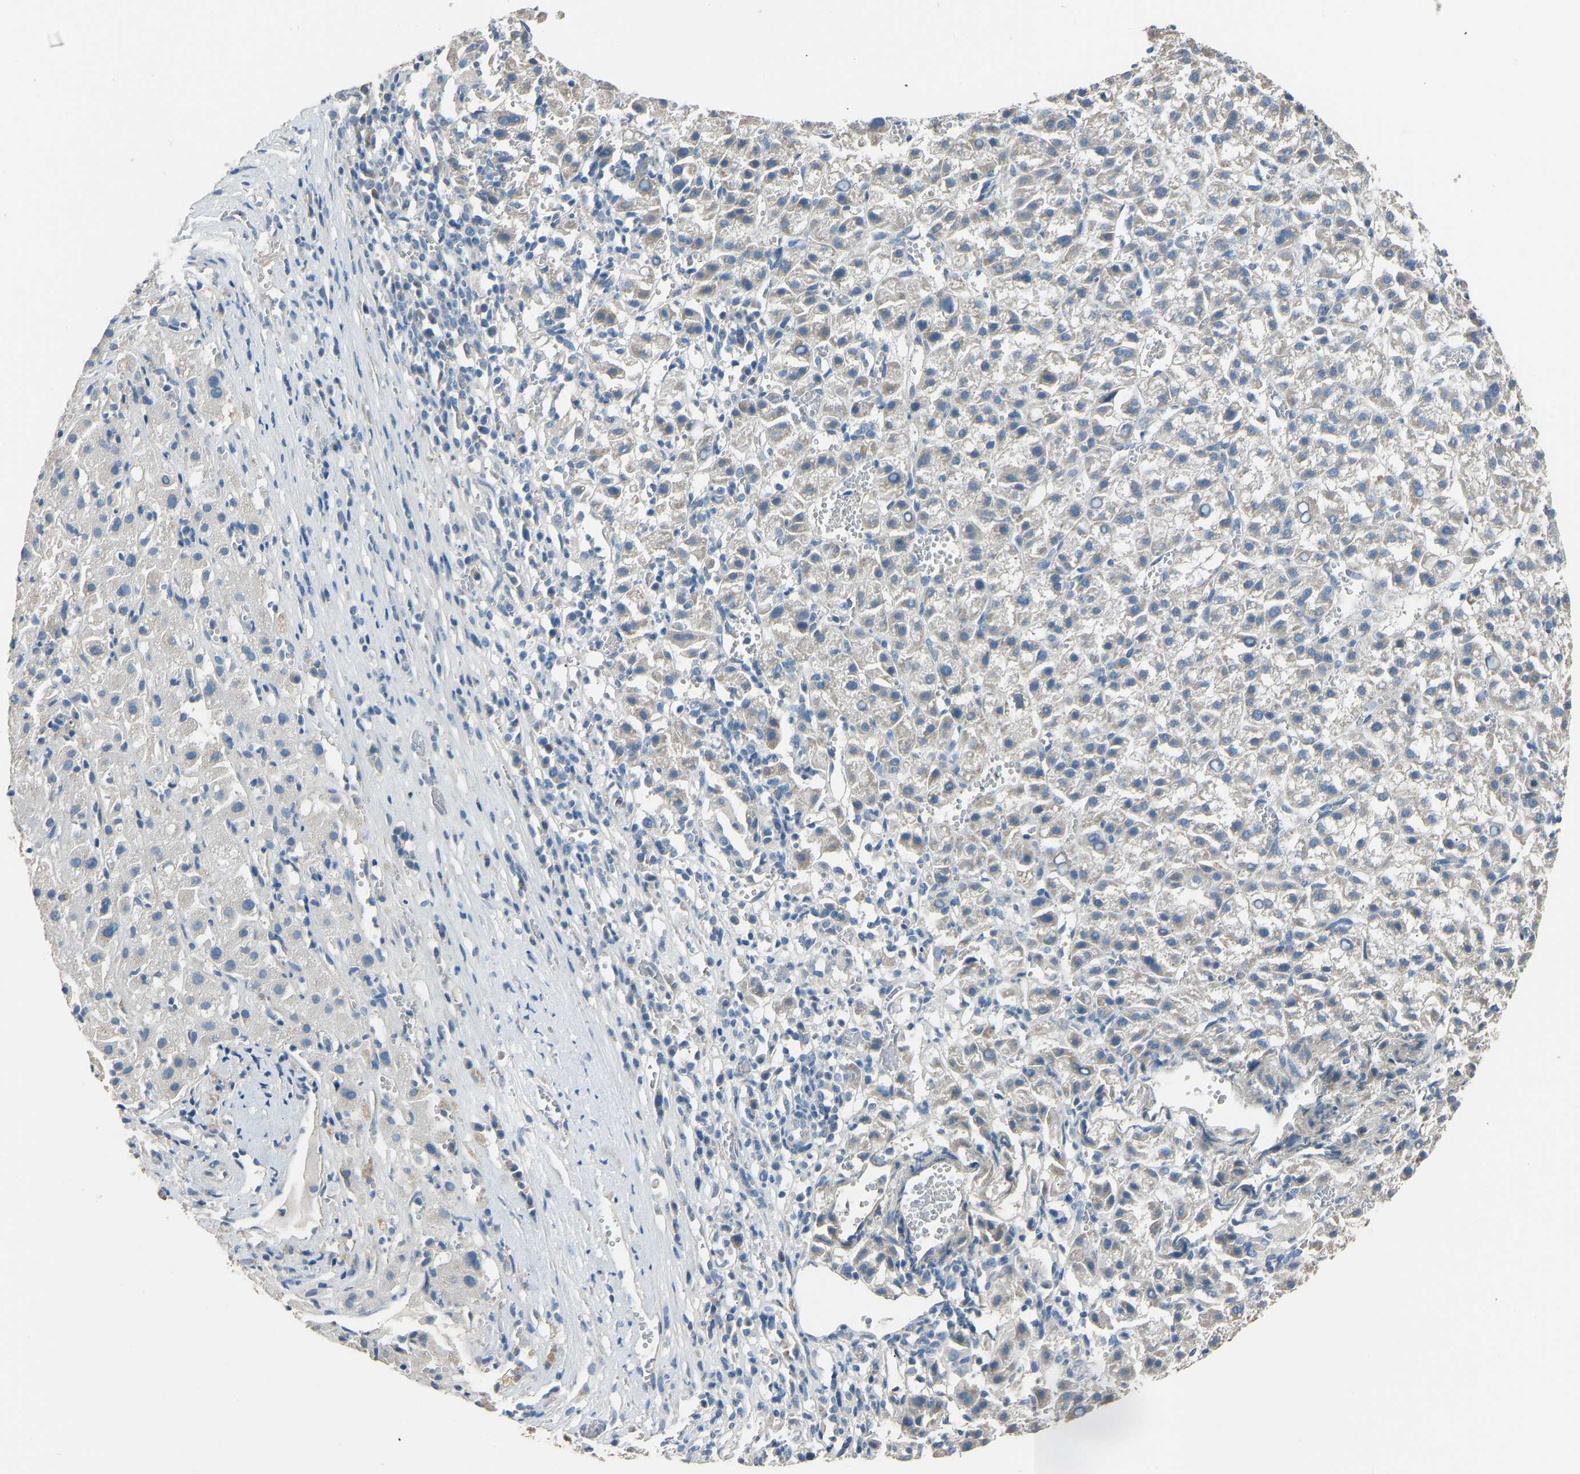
{"staining": {"intensity": "negative", "quantity": "none", "location": "none"}, "tissue": "liver cancer", "cell_type": "Tumor cells", "image_type": "cancer", "snomed": [{"axis": "morphology", "description": "Carcinoma, Hepatocellular, NOS"}, {"axis": "topography", "description": "Liver"}], "caption": "This is a photomicrograph of IHC staining of hepatocellular carcinoma (liver), which shows no positivity in tumor cells.", "gene": "TGFBR3", "patient": {"sex": "female", "age": 58}}